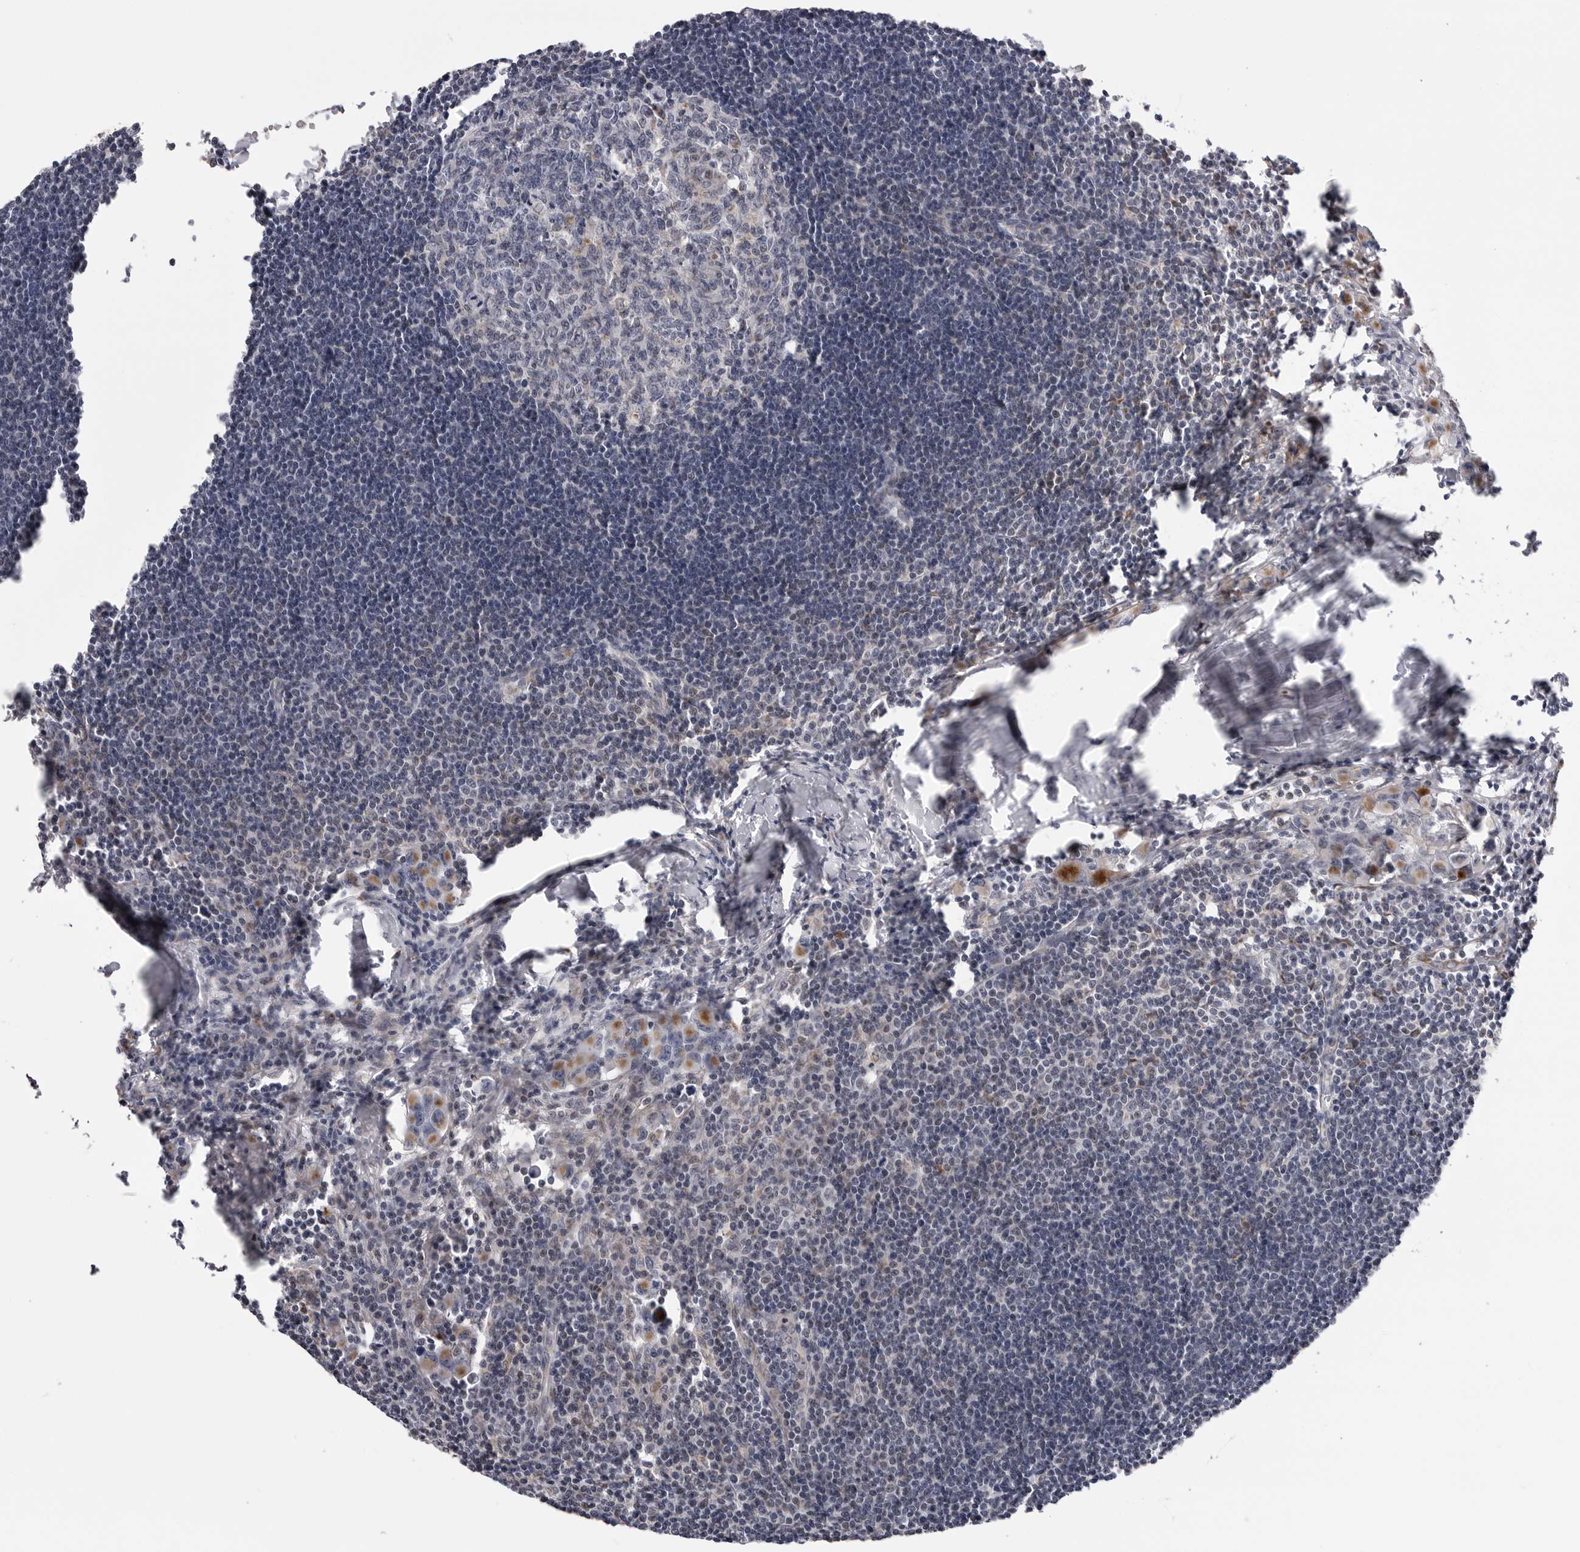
{"staining": {"intensity": "negative", "quantity": "none", "location": "none"}, "tissue": "lymph node", "cell_type": "Germinal center cells", "image_type": "normal", "snomed": [{"axis": "morphology", "description": "Normal tissue, NOS"}, {"axis": "morphology", "description": "Malignant melanoma, Metastatic site"}, {"axis": "topography", "description": "Lymph node"}], "caption": "High magnification brightfield microscopy of benign lymph node stained with DAB (brown) and counterstained with hematoxylin (blue): germinal center cells show no significant expression. The staining is performed using DAB (3,3'-diaminobenzidine) brown chromogen with nuclei counter-stained in using hematoxylin.", "gene": "CDK20", "patient": {"sex": "male", "age": 41}}